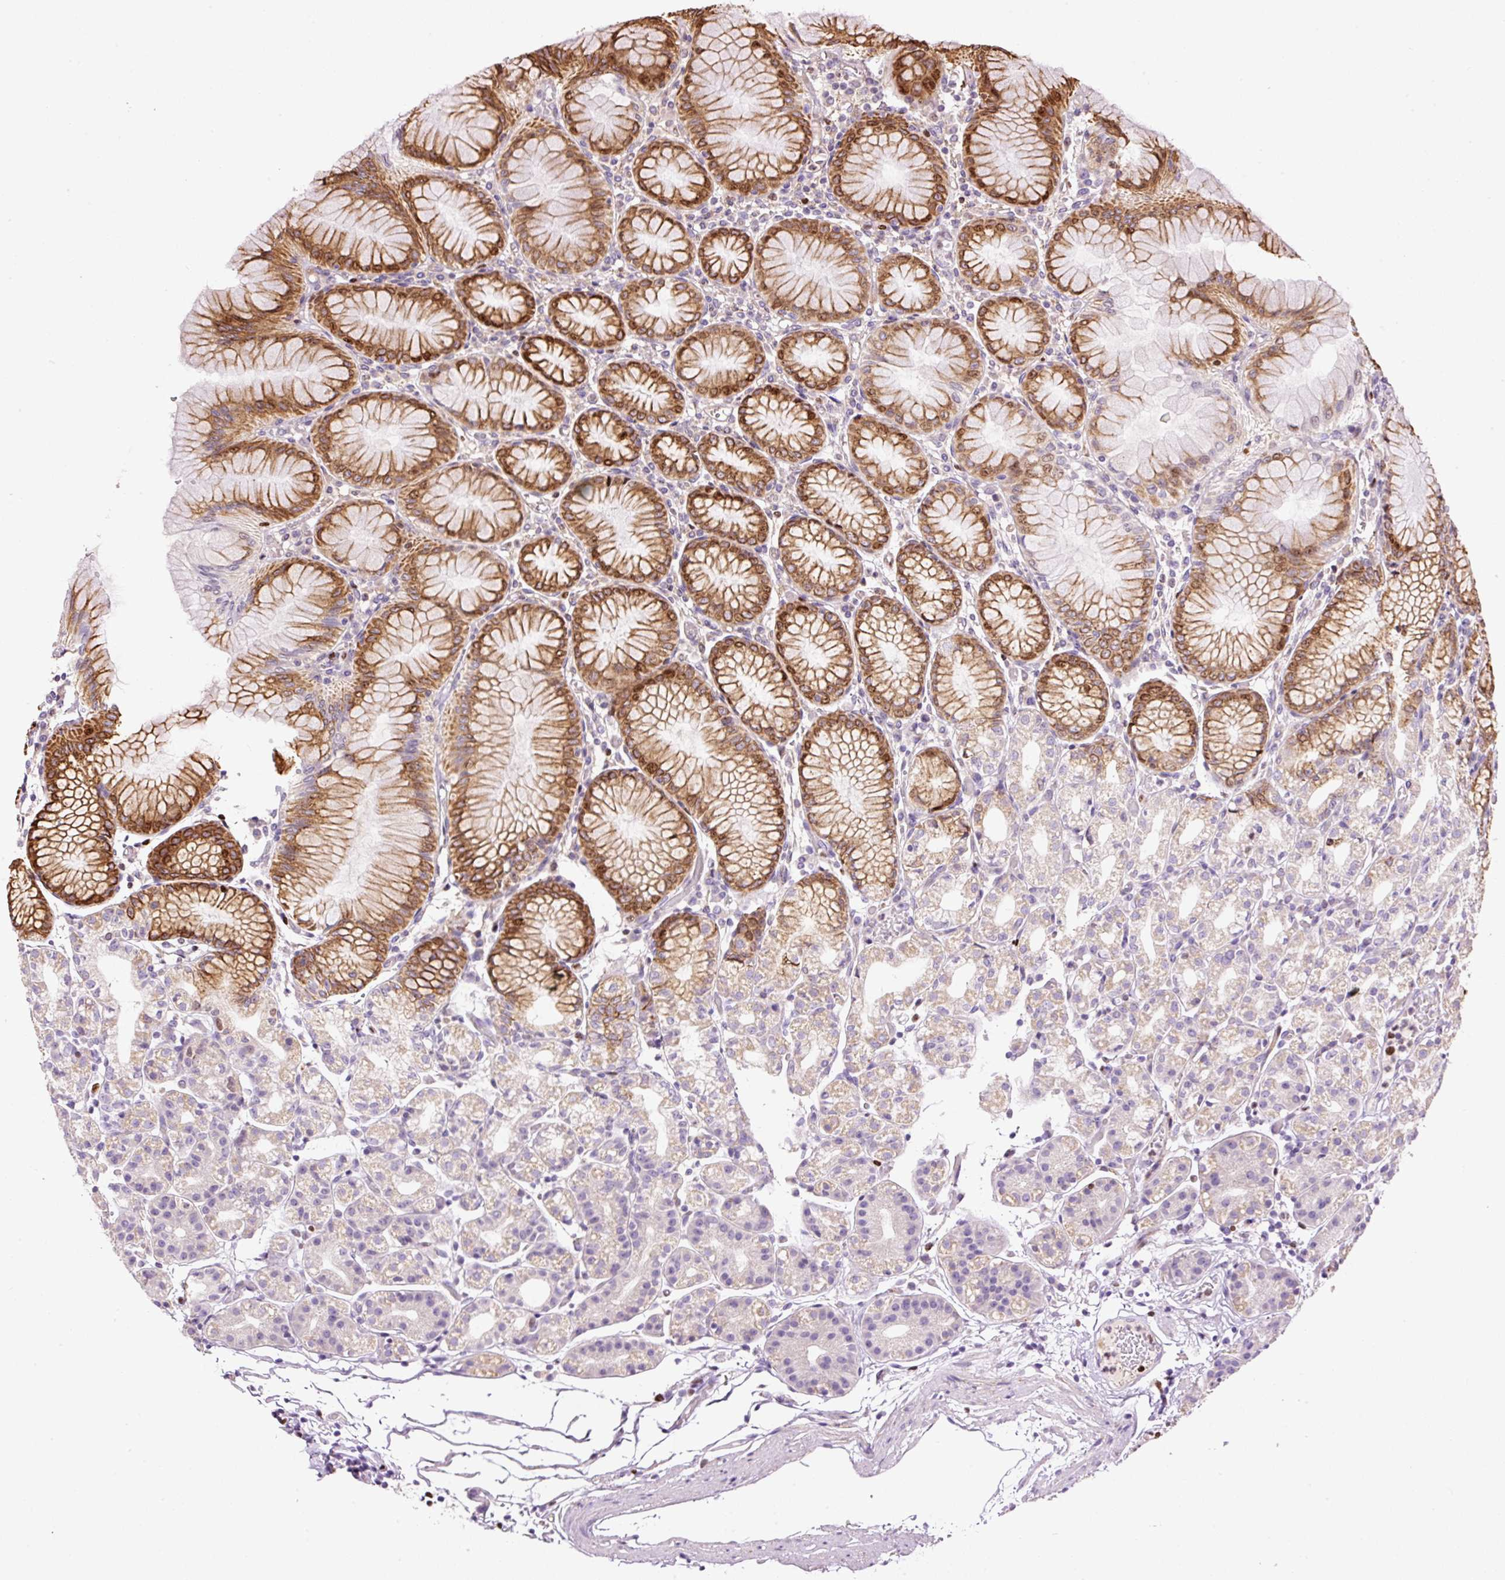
{"staining": {"intensity": "strong", "quantity": "25%-75%", "location": "cytoplasmic/membranous,nuclear"}, "tissue": "stomach", "cell_type": "Glandular cells", "image_type": "normal", "snomed": [{"axis": "morphology", "description": "Normal tissue, NOS"}, {"axis": "topography", "description": "Stomach"}], "caption": "Stomach stained with DAB (3,3'-diaminobenzidine) immunohistochemistry (IHC) reveals high levels of strong cytoplasmic/membranous,nuclear positivity in approximately 25%-75% of glandular cells.", "gene": "TMEM8B", "patient": {"sex": "female", "age": 57}}